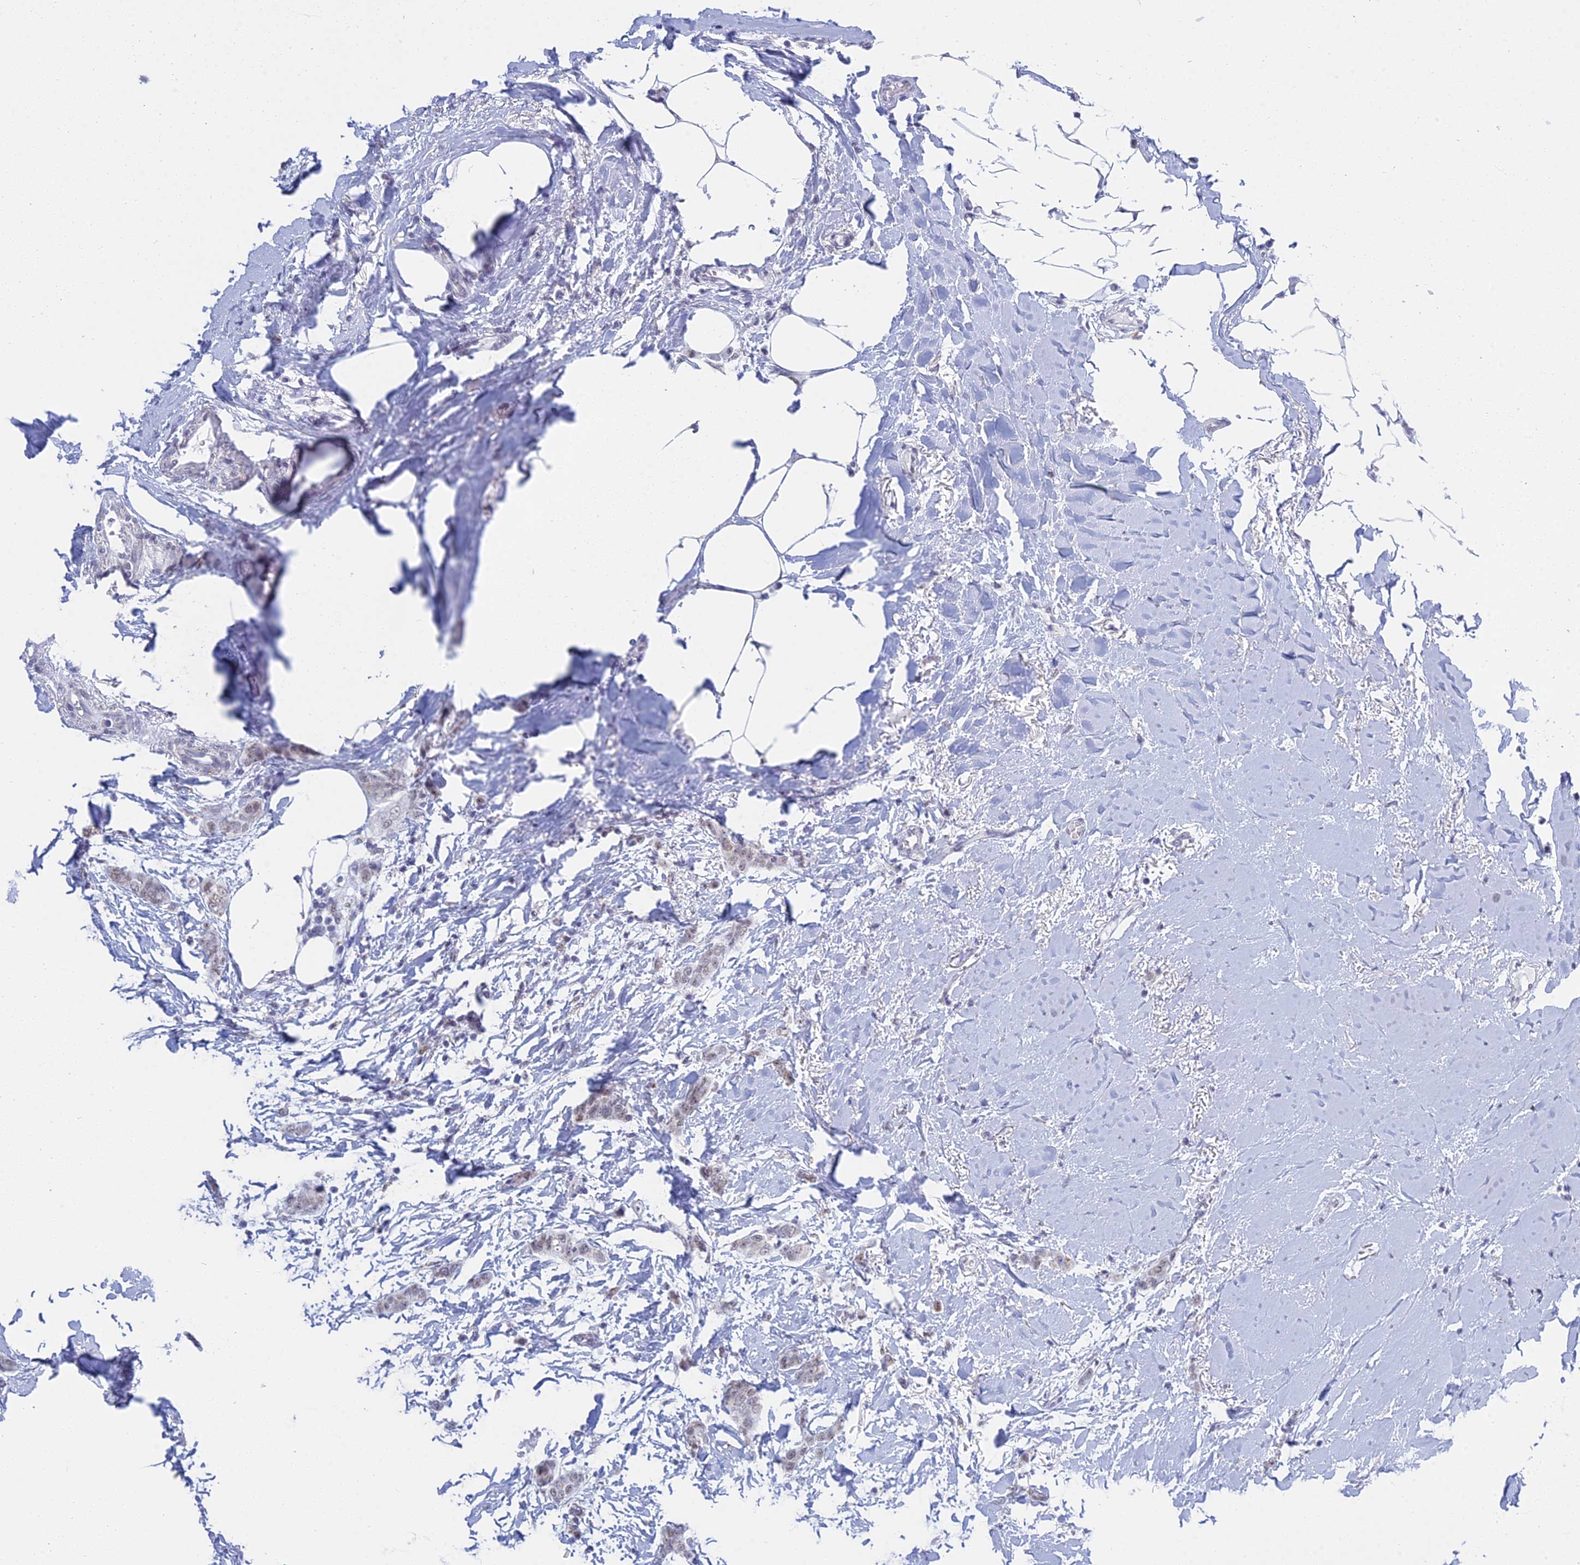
{"staining": {"intensity": "weak", "quantity": "25%-75%", "location": "nuclear"}, "tissue": "breast cancer", "cell_type": "Tumor cells", "image_type": "cancer", "snomed": [{"axis": "morphology", "description": "Duct carcinoma"}, {"axis": "topography", "description": "Breast"}], "caption": "Tumor cells display low levels of weak nuclear positivity in approximately 25%-75% of cells in breast cancer (infiltrating ductal carcinoma).", "gene": "KLF14", "patient": {"sex": "female", "age": 72}}